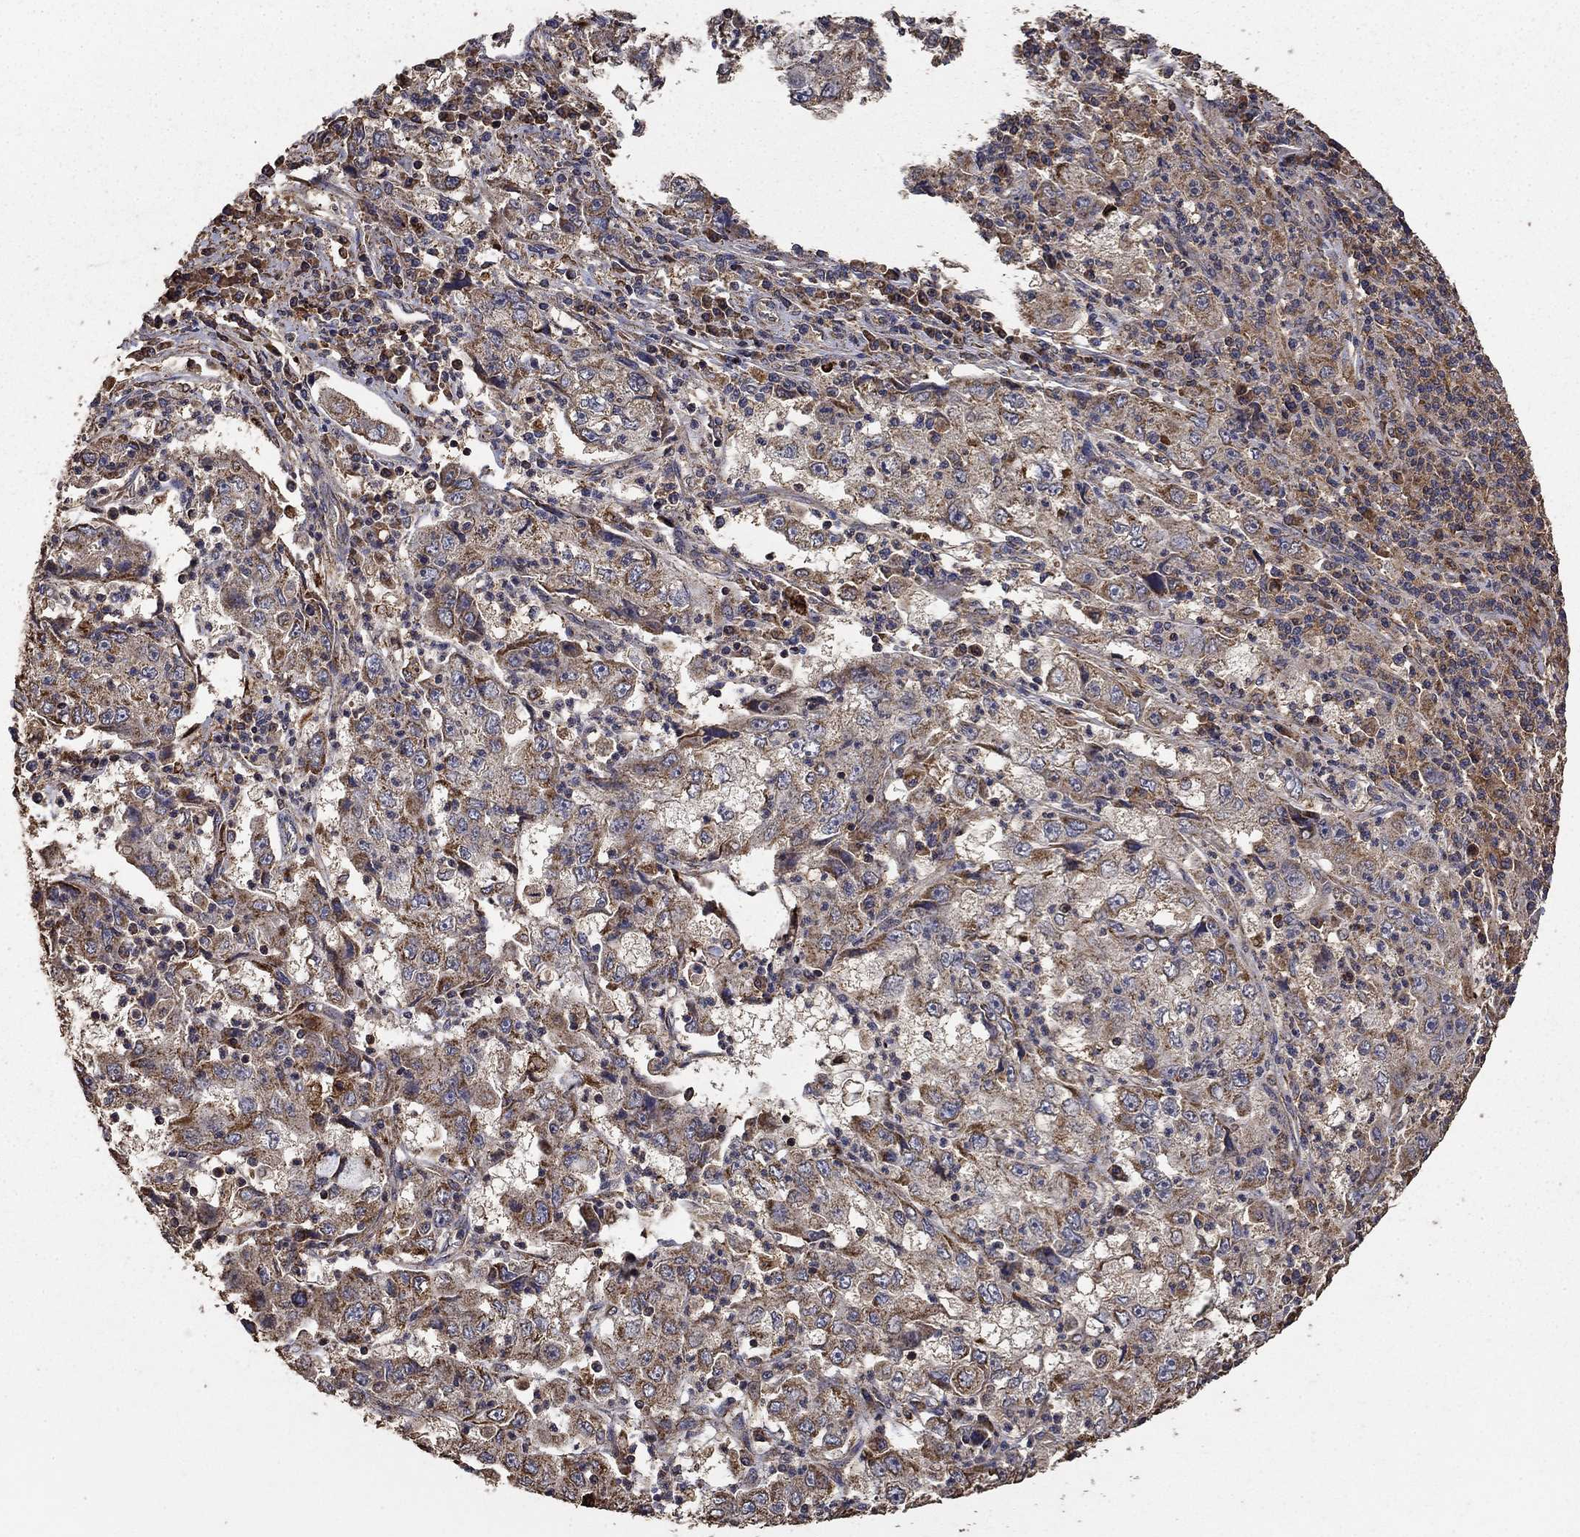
{"staining": {"intensity": "moderate", "quantity": "25%-75%", "location": "cytoplasmic/membranous"}, "tissue": "cervical cancer", "cell_type": "Tumor cells", "image_type": "cancer", "snomed": [{"axis": "morphology", "description": "Squamous cell carcinoma, NOS"}, {"axis": "topography", "description": "Cervix"}], "caption": "IHC staining of squamous cell carcinoma (cervical), which exhibits medium levels of moderate cytoplasmic/membranous expression in approximately 25%-75% of tumor cells indicating moderate cytoplasmic/membranous protein expression. The staining was performed using DAB (brown) for protein detection and nuclei were counterstained in hematoxylin (blue).", "gene": "IFRD1", "patient": {"sex": "female", "age": 36}}